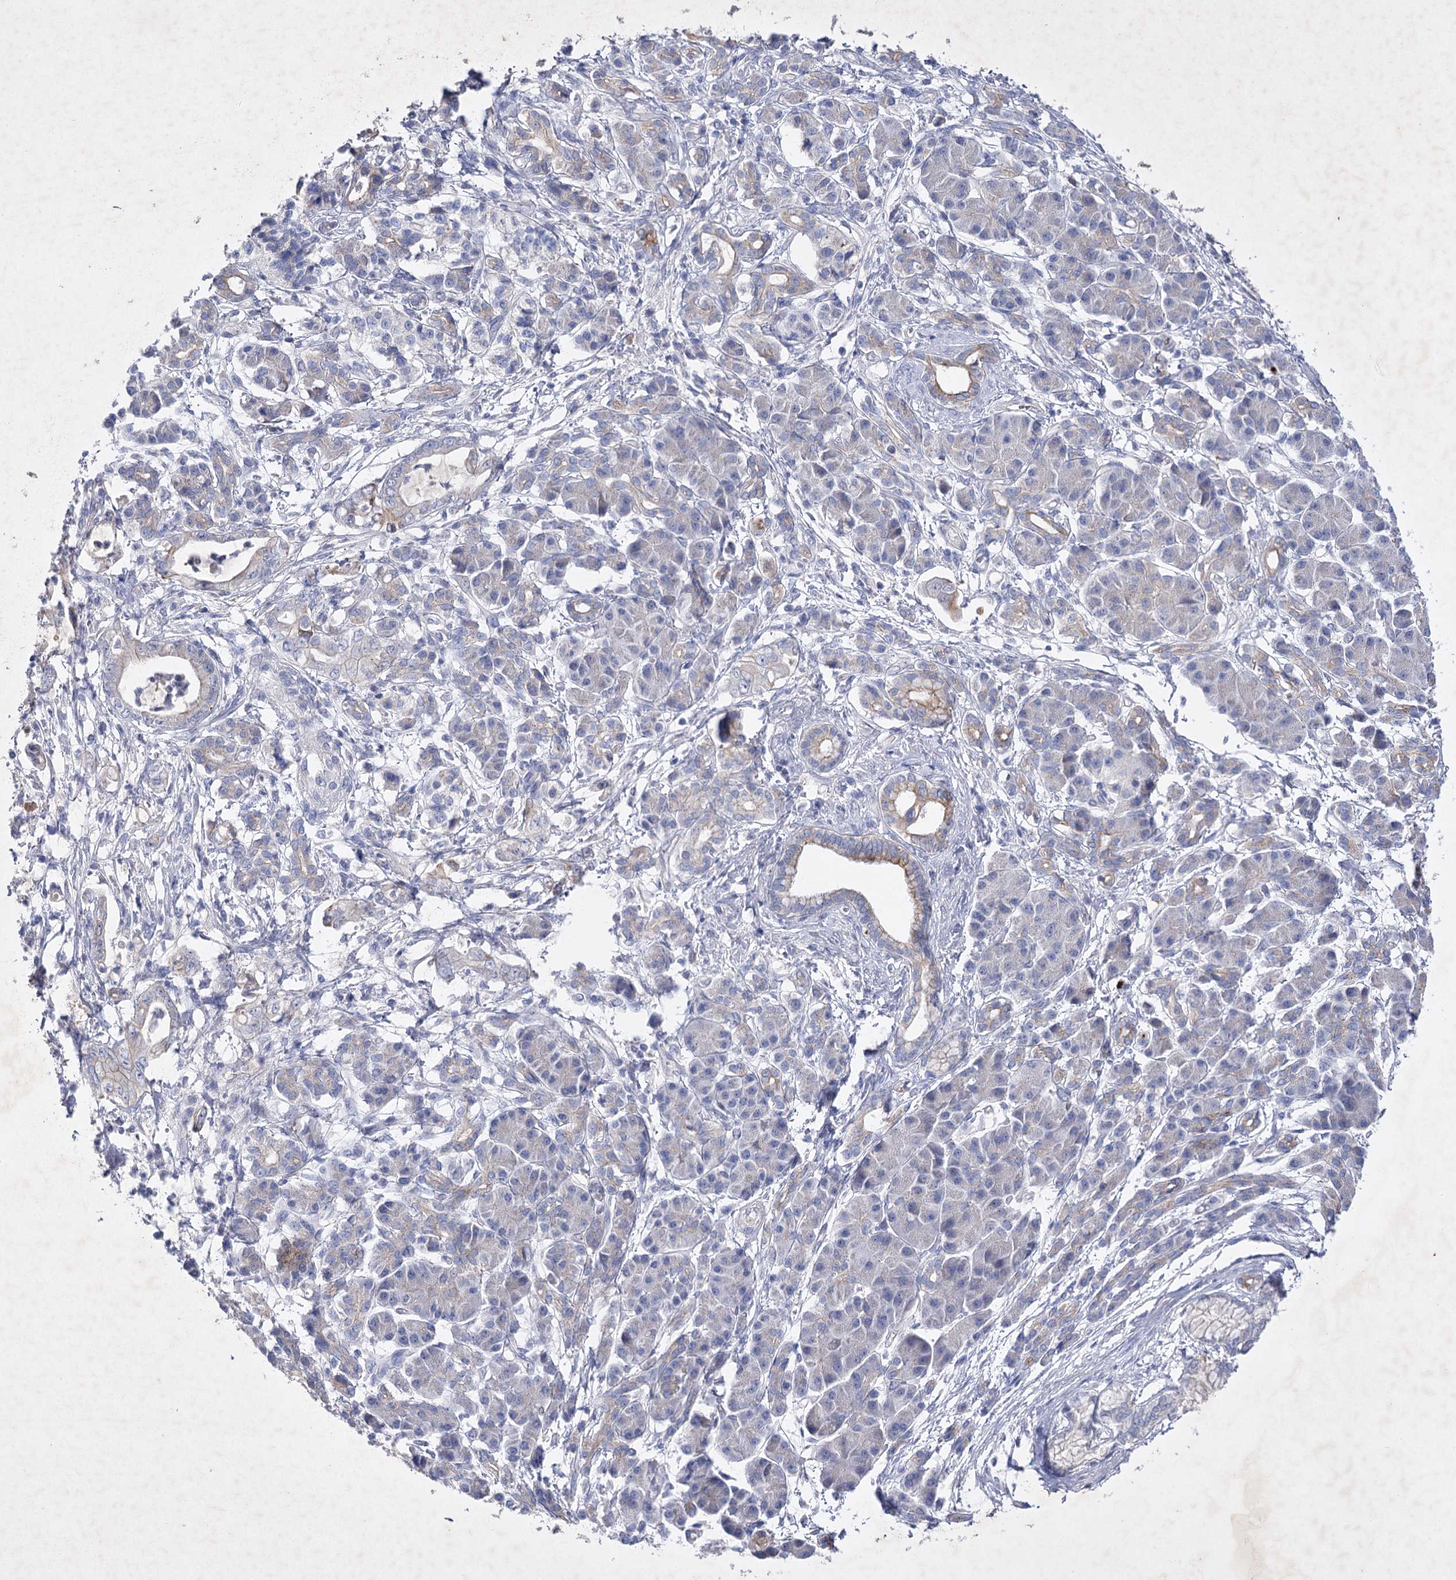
{"staining": {"intensity": "negative", "quantity": "none", "location": "none"}, "tissue": "pancreatic cancer", "cell_type": "Tumor cells", "image_type": "cancer", "snomed": [{"axis": "morphology", "description": "Adenocarcinoma, NOS"}, {"axis": "topography", "description": "Pancreas"}], "caption": "A histopathology image of pancreatic adenocarcinoma stained for a protein exhibits no brown staining in tumor cells.", "gene": "COX15", "patient": {"sex": "female", "age": 55}}